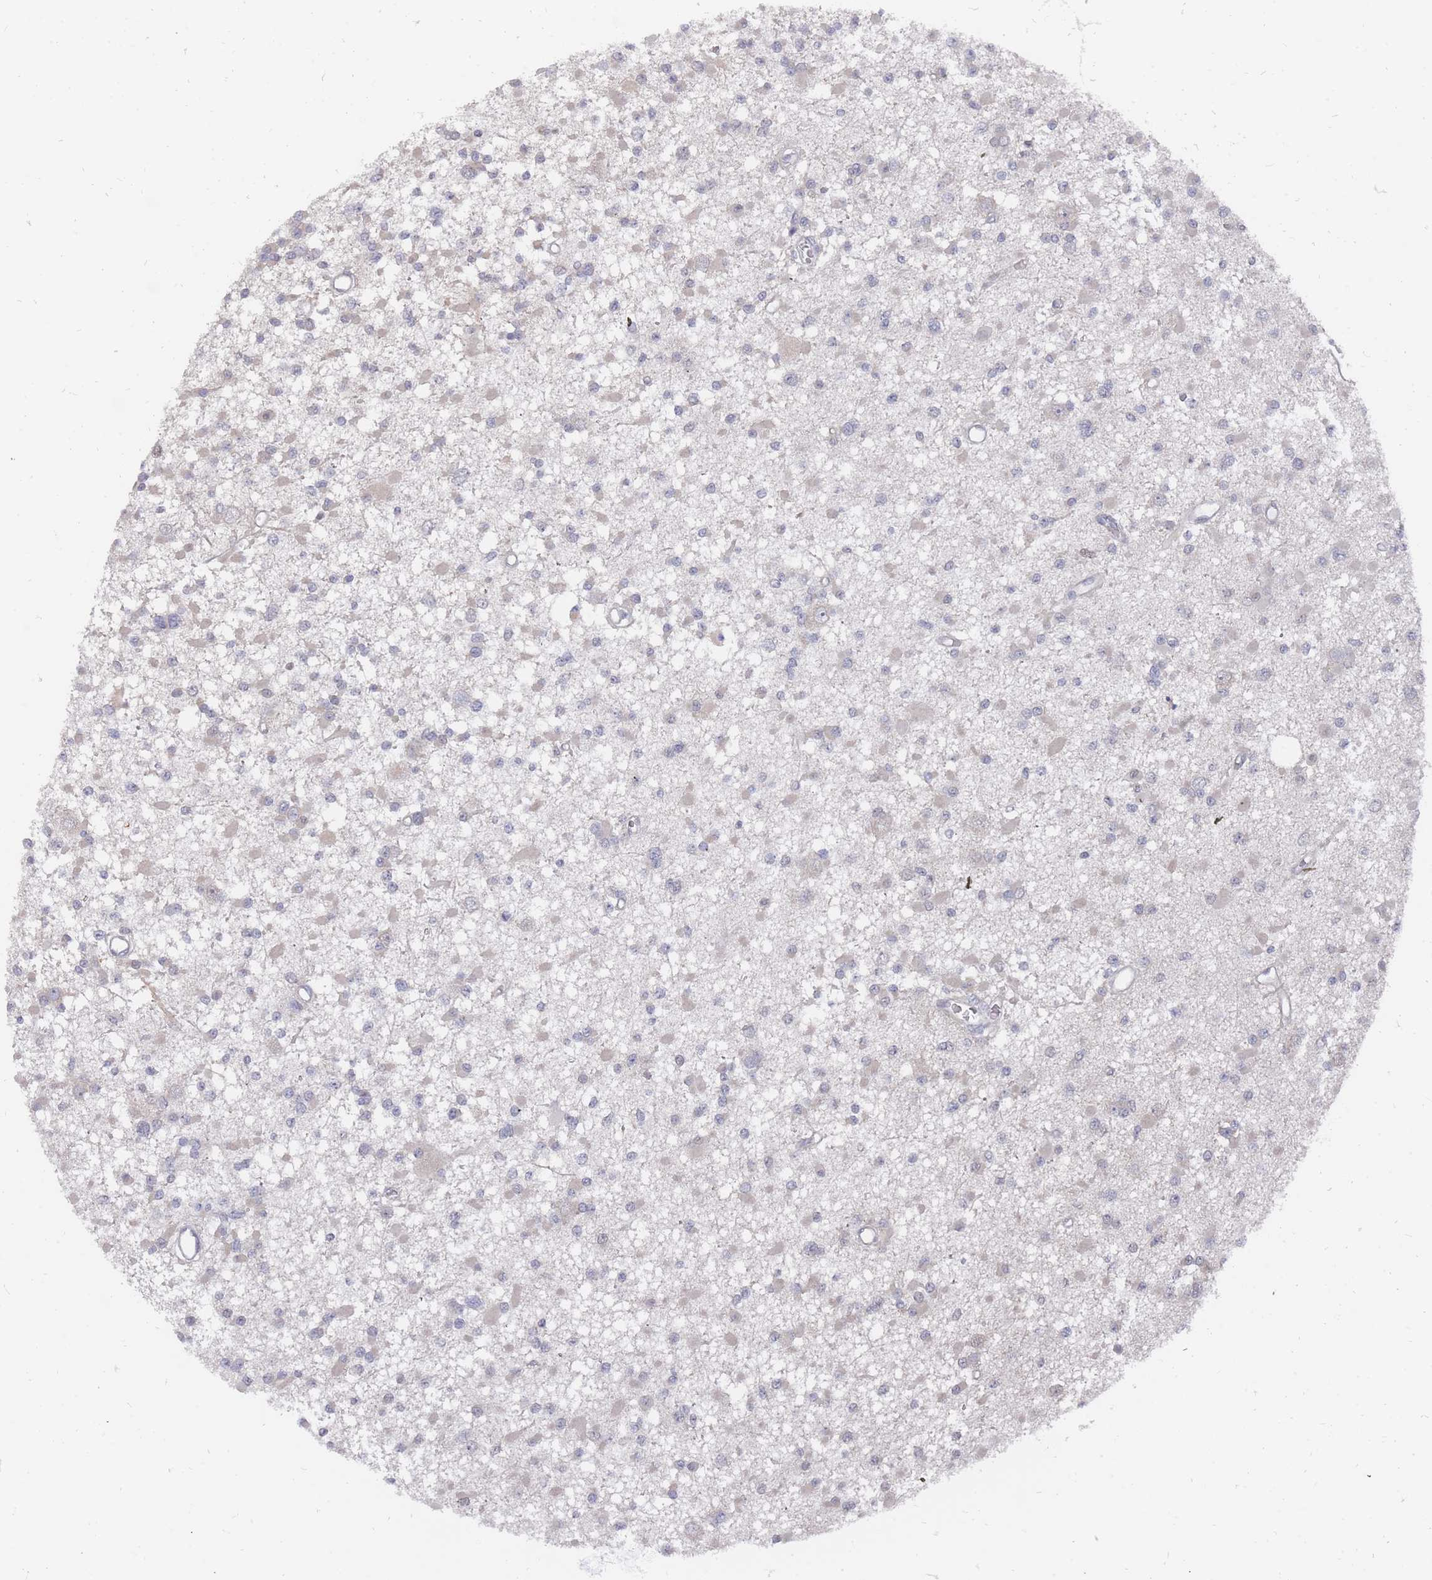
{"staining": {"intensity": "negative", "quantity": "none", "location": "none"}, "tissue": "glioma", "cell_type": "Tumor cells", "image_type": "cancer", "snomed": [{"axis": "morphology", "description": "Glioma, malignant, Low grade"}, {"axis": "topography", "description": "Brain"}], "caption": "Tumor cells show no significant protein positivity in malignant glioma (low-grade). (Stains: DAB IHC with hematoxylin counter stain, Microscopy: brightfield microscopy at high magnification).", "gene": "NKD1", "patient": {"sex": "female", "age": 22}}